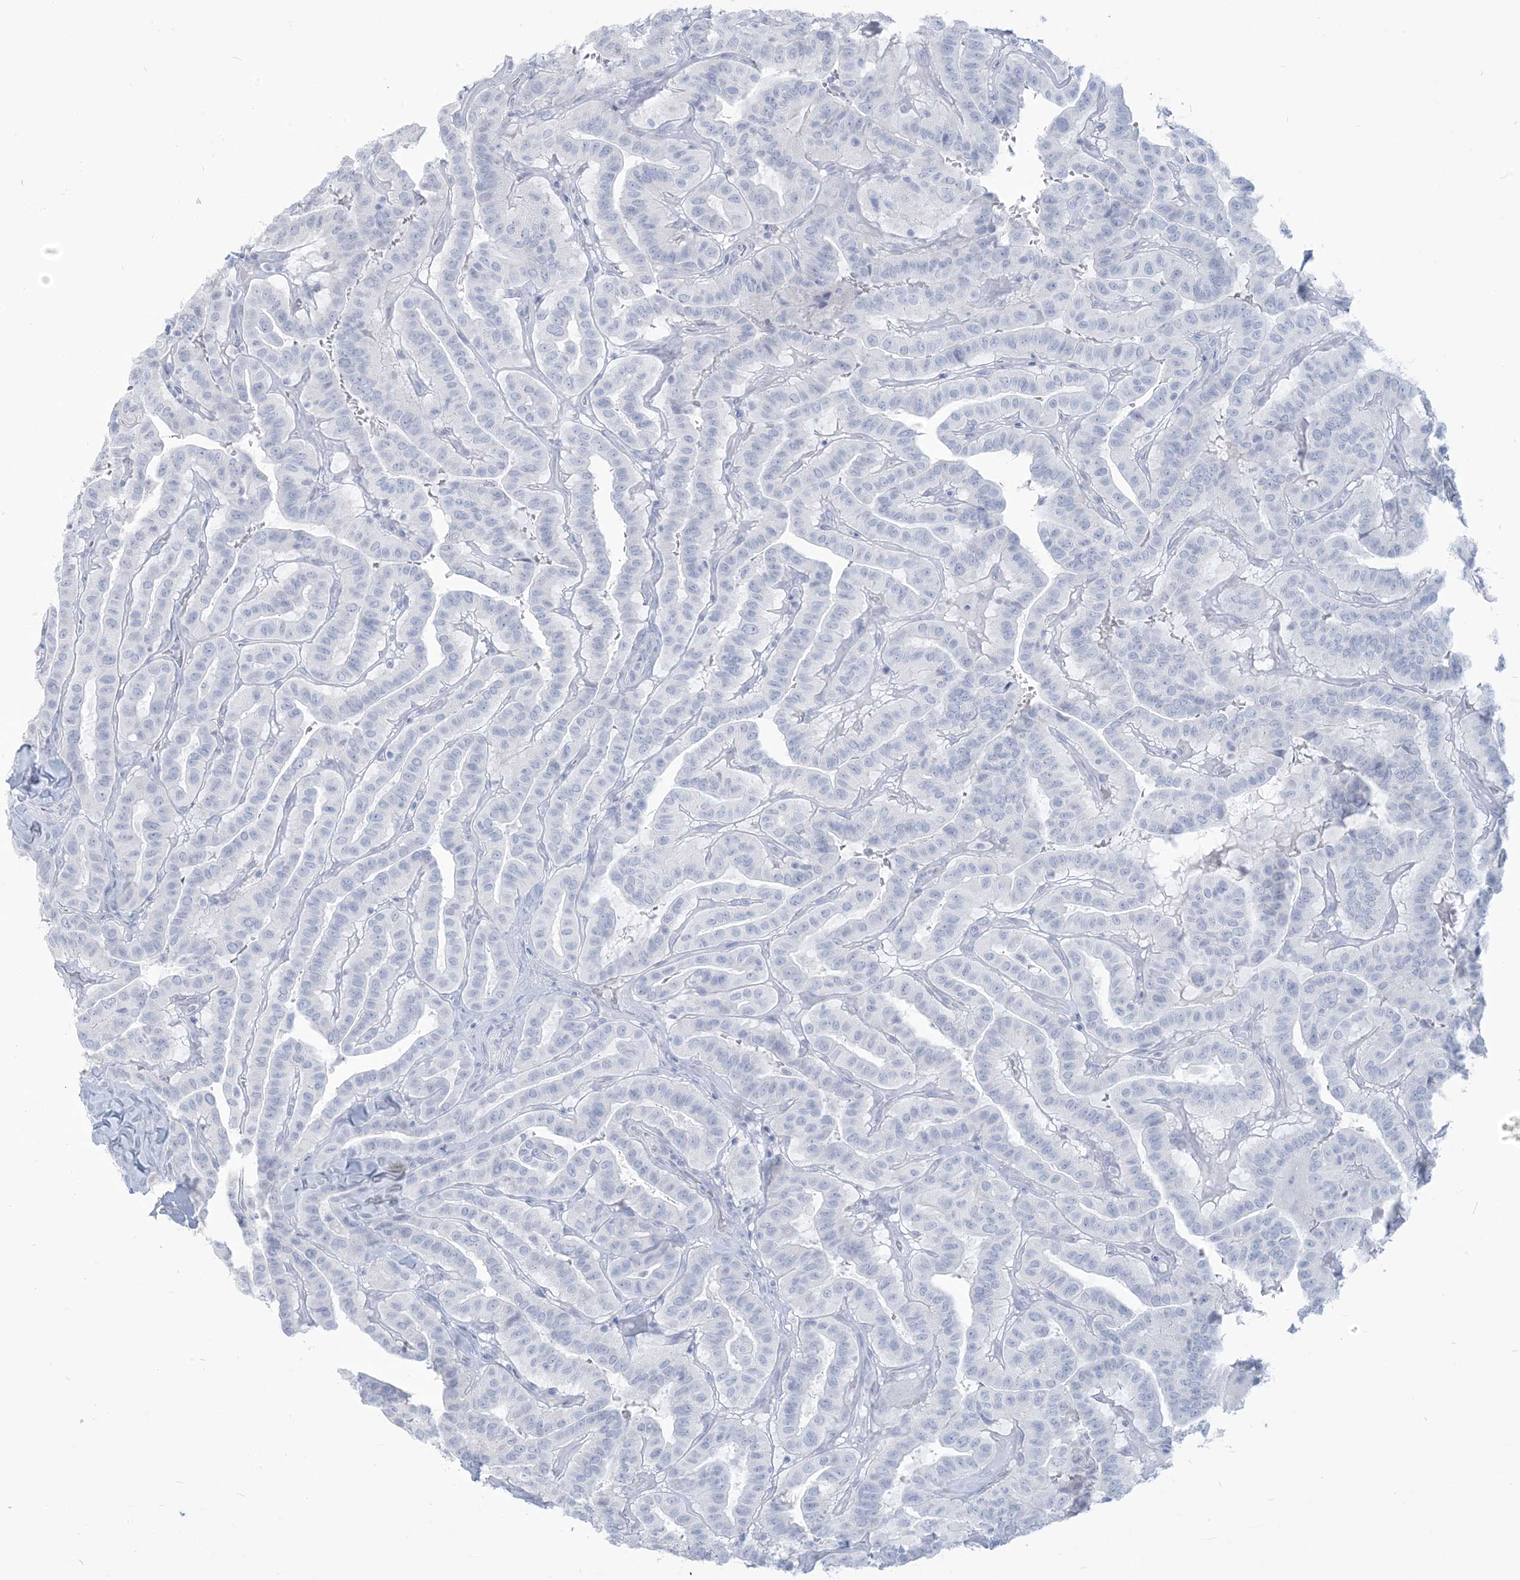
{"staining": {"intensity": "negative", "quantity": "none", "location": "none"}, "tissue": "thyroid cancer", "cell_type": "Tumor cells", "image_type": "cancer", "snomed": [{"axis": "morphology", "description": "Papillary adenocarcinoma, NOS"}, {"axis": "topography", "description": "Thyroid gland"}], "caption": "Immunohistochemistry (IHC) histopathology image of neoplastic tissue: papillary adenocarcinoma (thyroid) stained with DAB (3,3'-diaminobenzidine) reveals no significant protein positivity in tumor cells. (DAB IHC with hematoxylin counter stain).", "gene": "HLA-DRB1", "patient": {"sex": "male", "age": 77}}